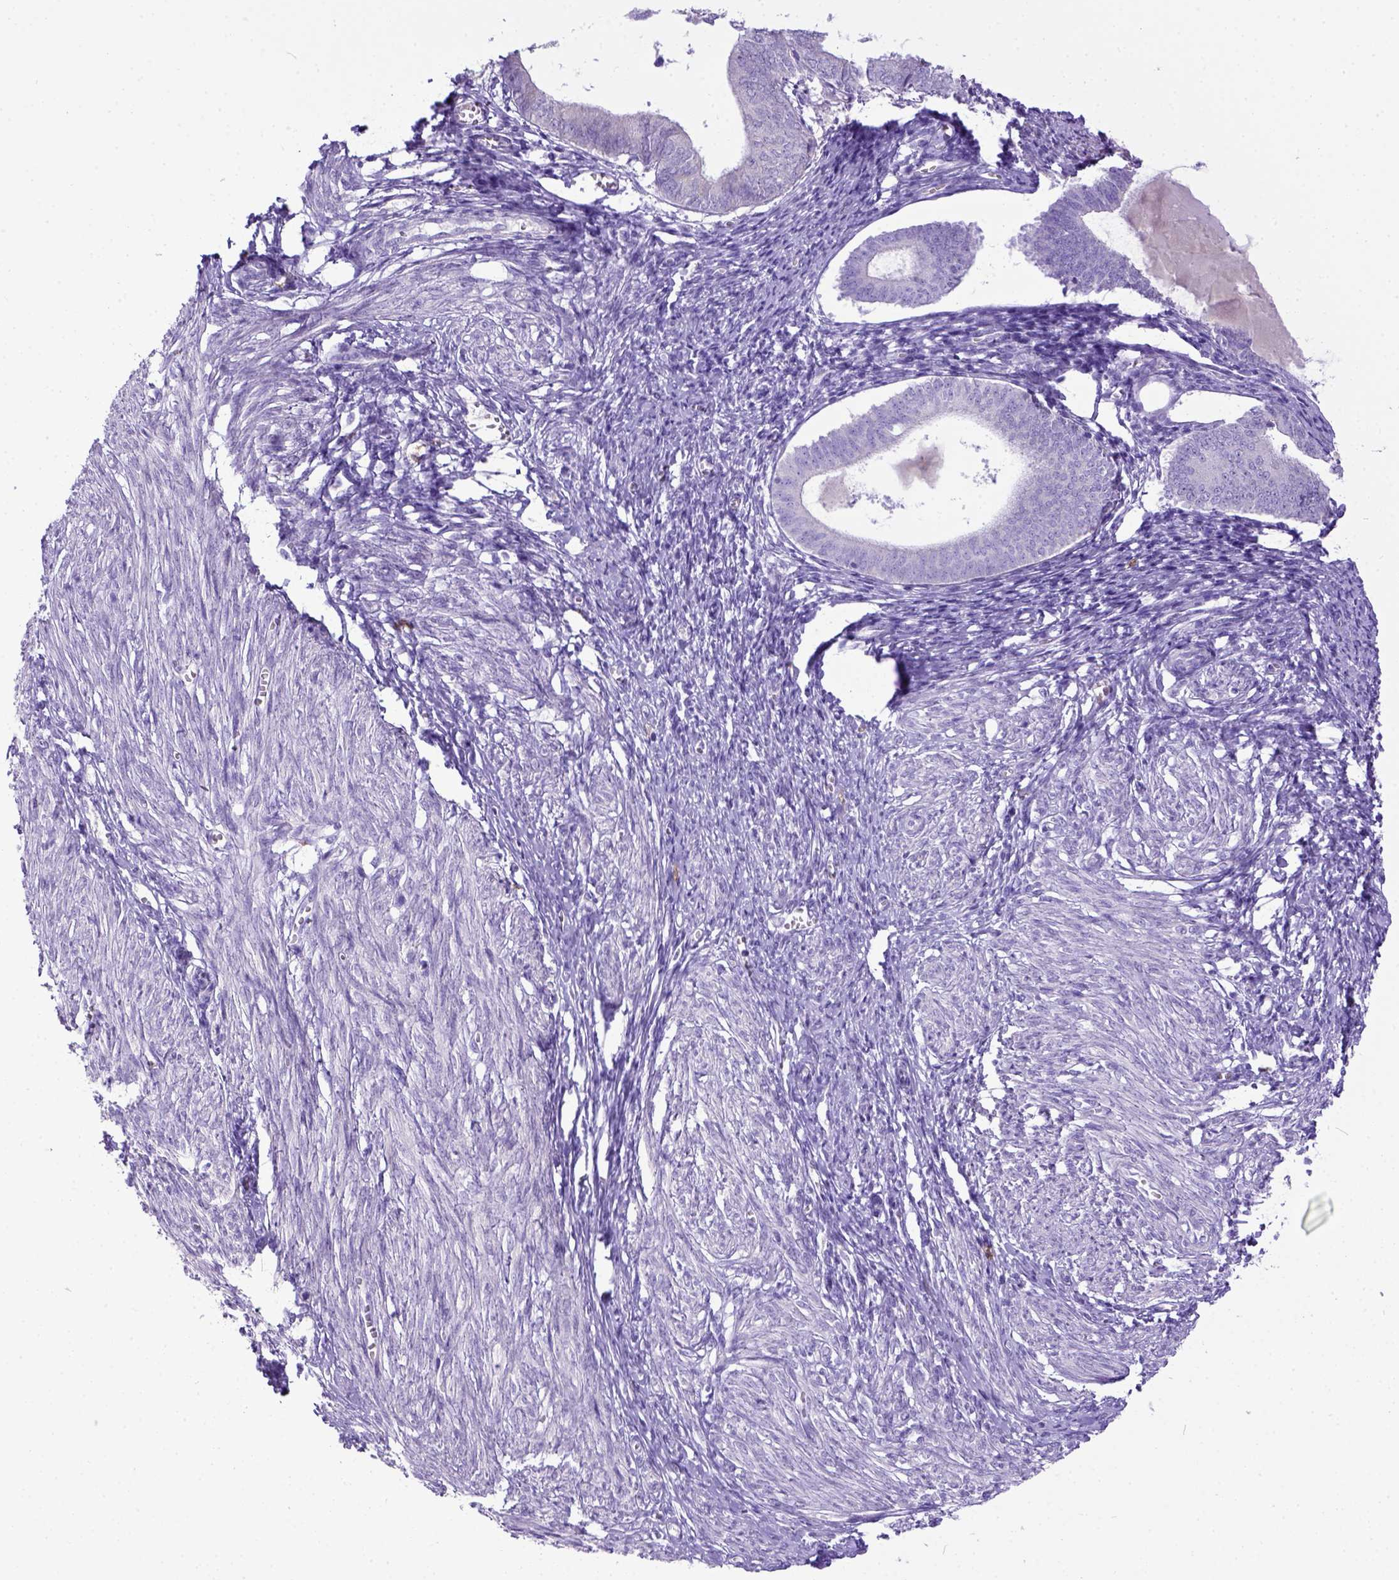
{"staining": {"intensity": "negative", "quantity": "none", "location": "none"}, "tissue": "endometrium", "cell_type": "Cells in endometrial stroma", "image_type": "normal", "snomed": [{"axis": "morphology", "description": "Normal tissue, NOS"}, {"axis": "topography", "description": "Endometrium"}], "caption": "The histopathology image demonstrates no staining of cells in endometrial stroma in benign endometrium. (Brightfield microscopy of DAB immunohistochemistry at high magnification).", "gene": "KIT", "patient": {"sex": "female", "age": 50}}